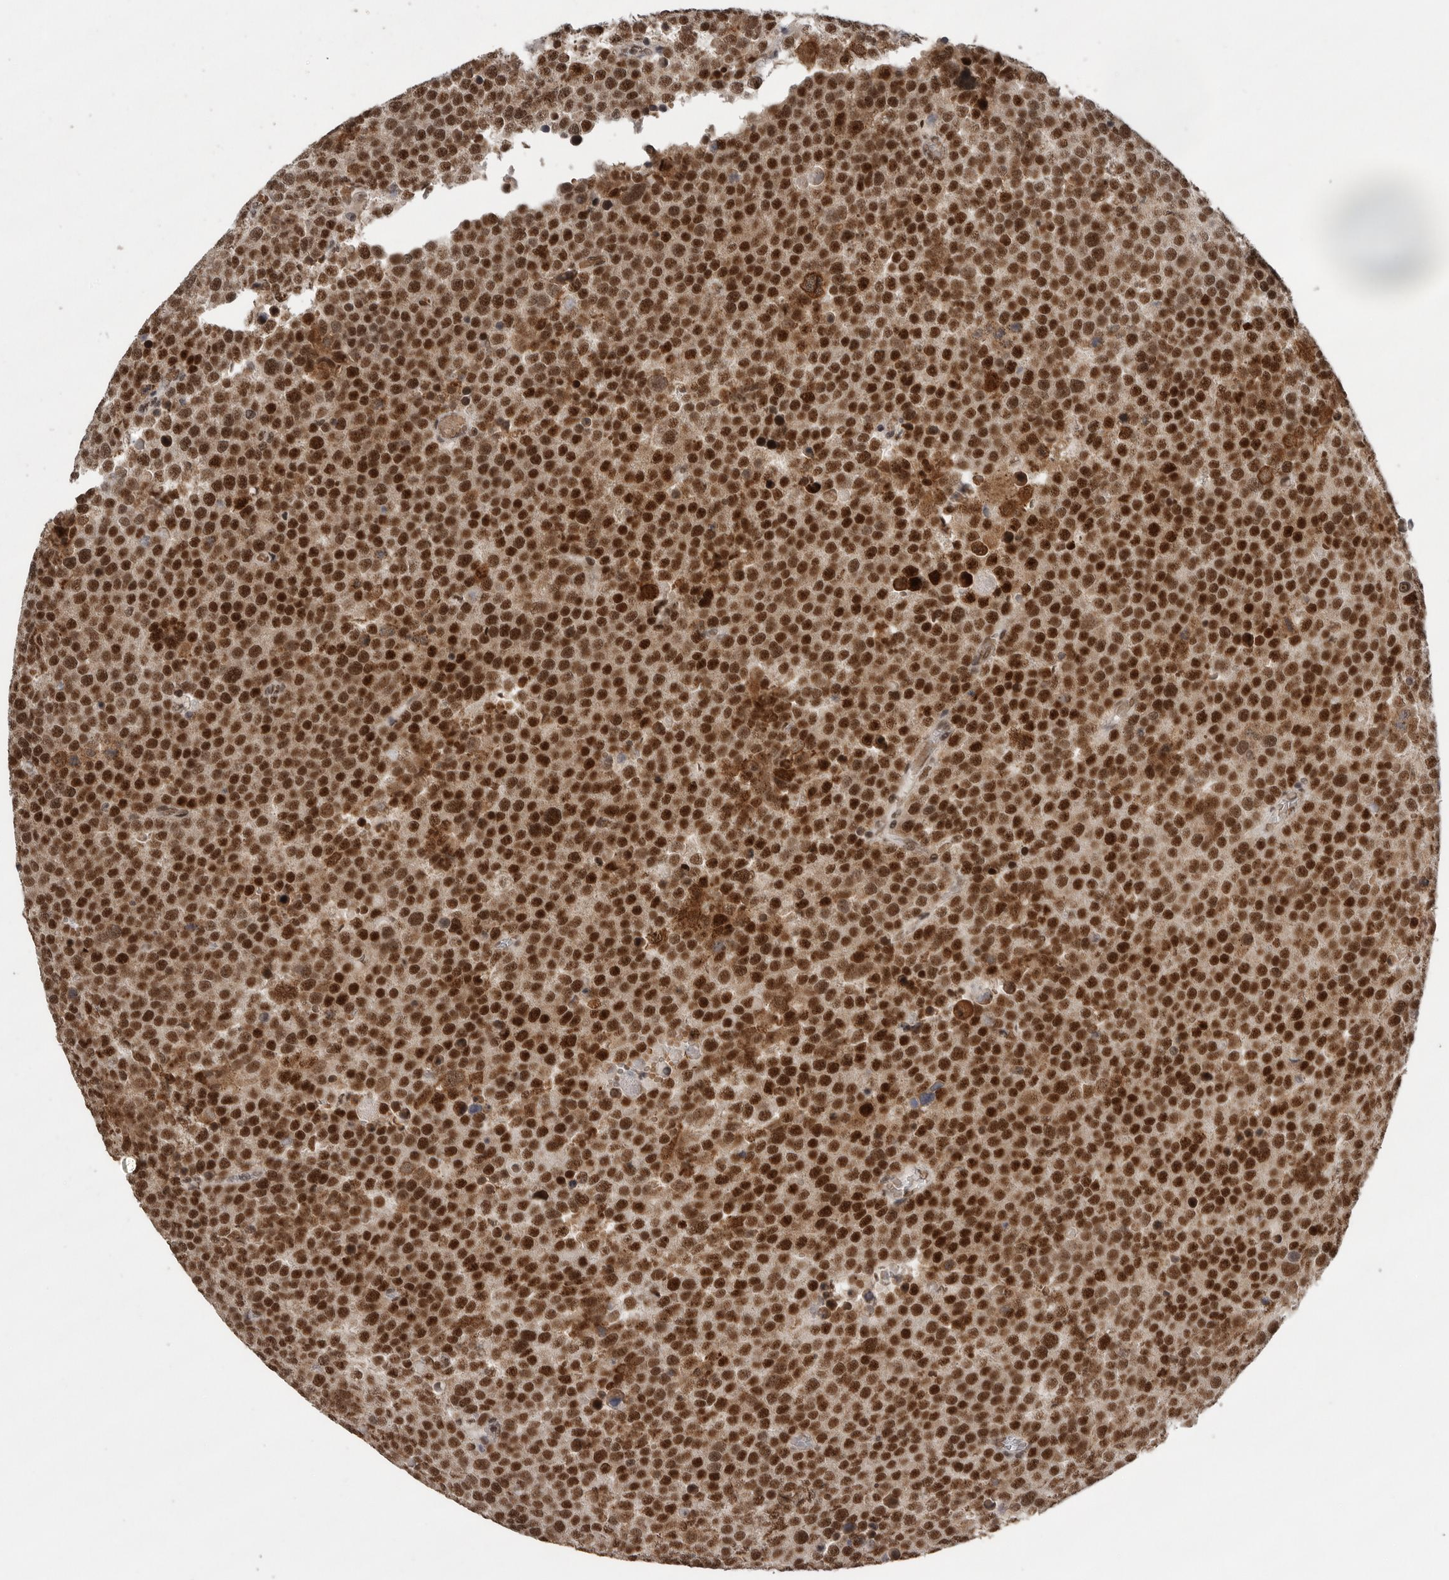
{"staining": {"intensity": "strong", "quantity": ">75%", "location": "cytoplasmic/membranous,nuclear"}, "tissue": "testis cancer", "cell_type": "Tumor cells", "image_type": "cancer", "snomed": [{"axis": "morphology", "description": "Seminoma, NOS"}, {"axis": "topography", "description": "Testis"}], "caption": "Human seminoma (testis) stained with a protein marker reveals strong staining in tumor cells.", "gene": "PPP1R10", "patient": {"sex": "male", "age": 71}}